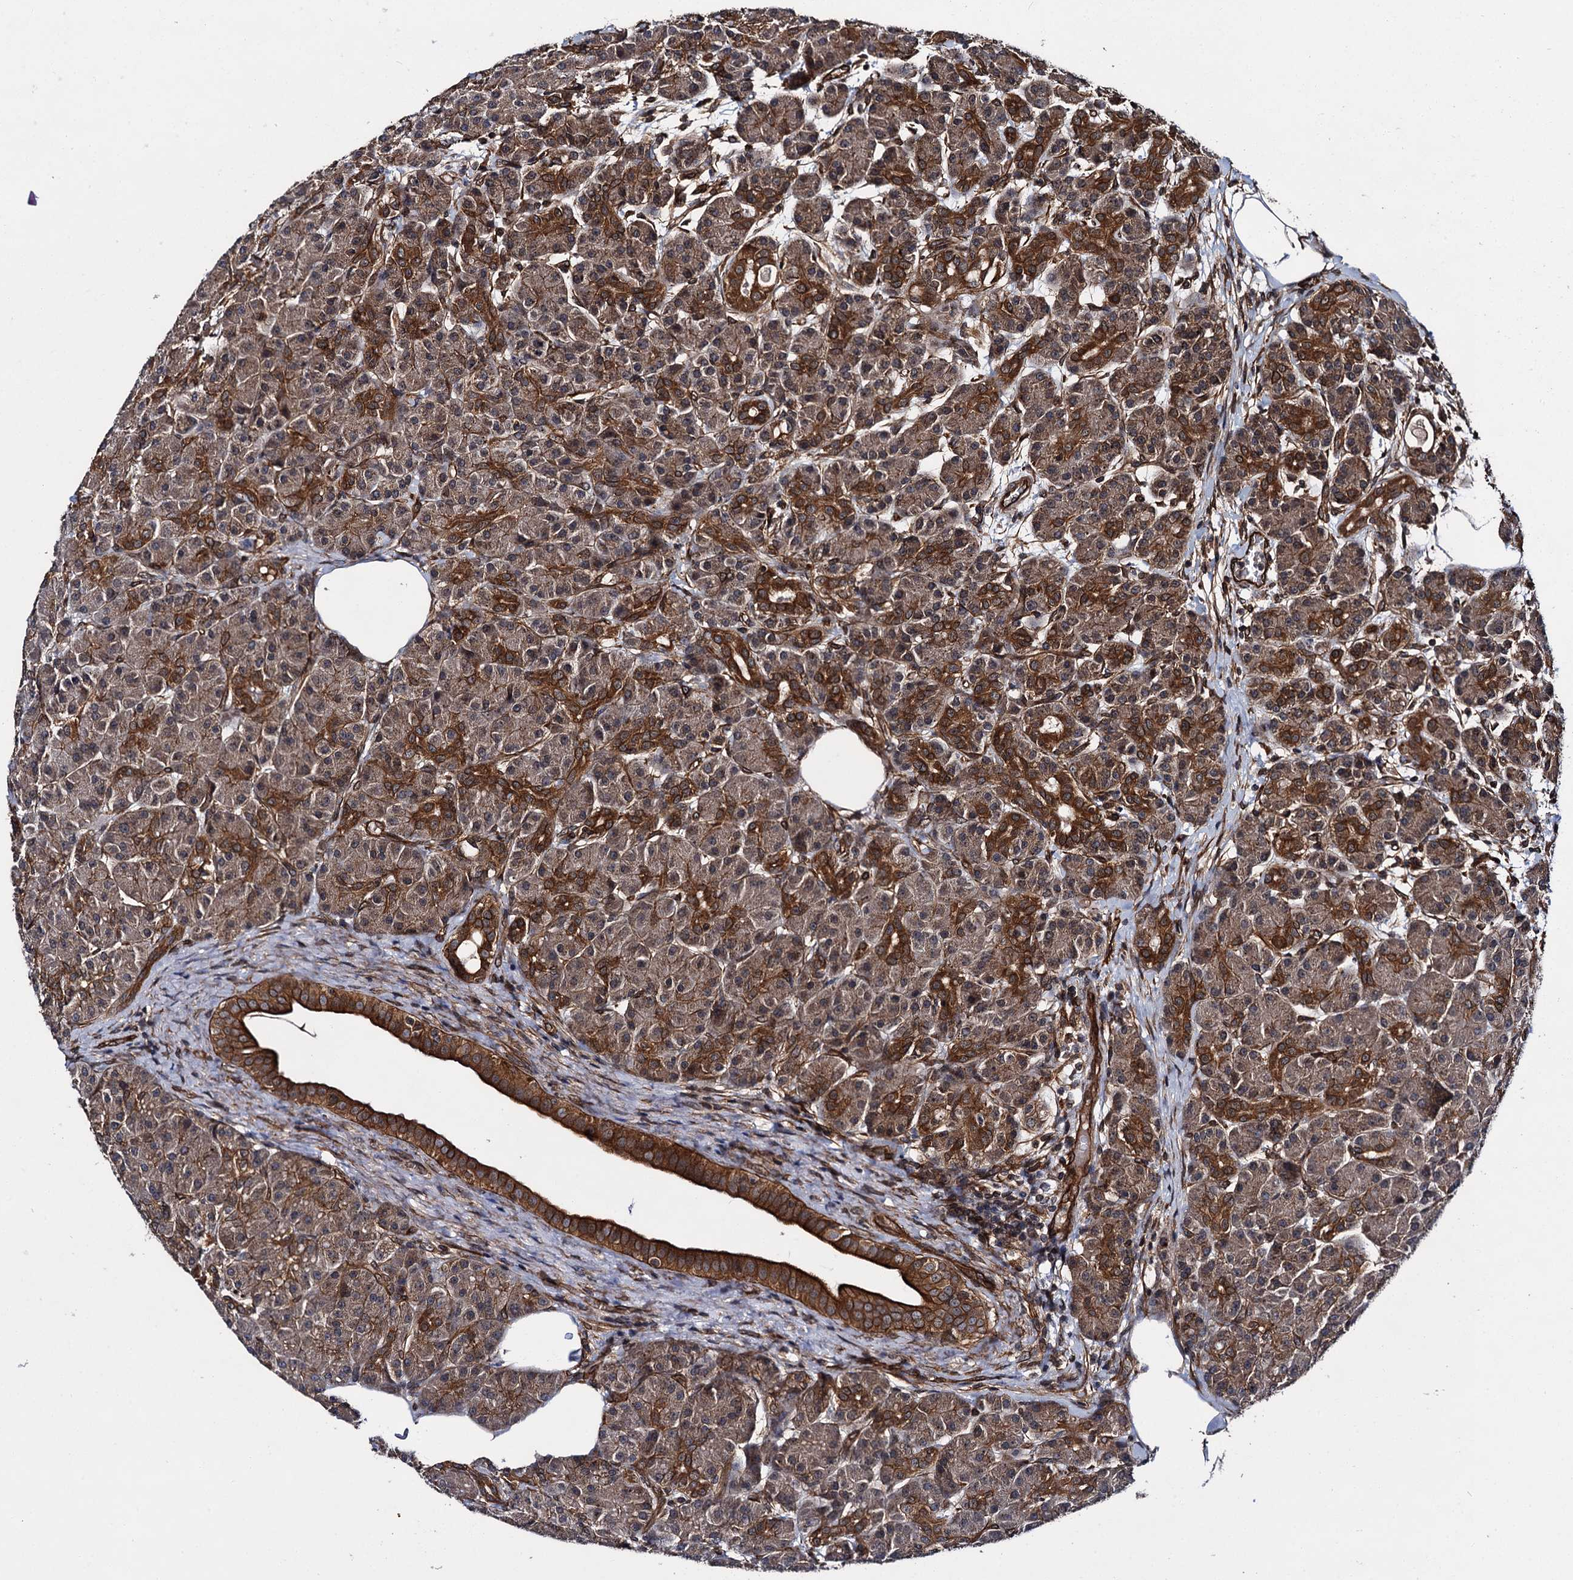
{"staining": {"intensity": "moderate", "quantity": "25%-75%", "location": "cytoplasmic/membranous"}, "tissue": "pancreas", "cell_type": "Exocrine glandular cells", "image_type": "normal", "snomed": [{"axis": "morphology", "description": "Normal tissue, NOS"}, {"axis": "topography", "description": "Pancreas"}], "caption": "Protein expression analysis of normal human pancreas reveals moderate cytoplasmic/membranous expression in about 25%-75% of exocrine glandular cells. (DAB IHC with brightfield microscopy, high magnification).", "gene": "ZFYVE19", "patient": {"sex": "male", "age": 63}}